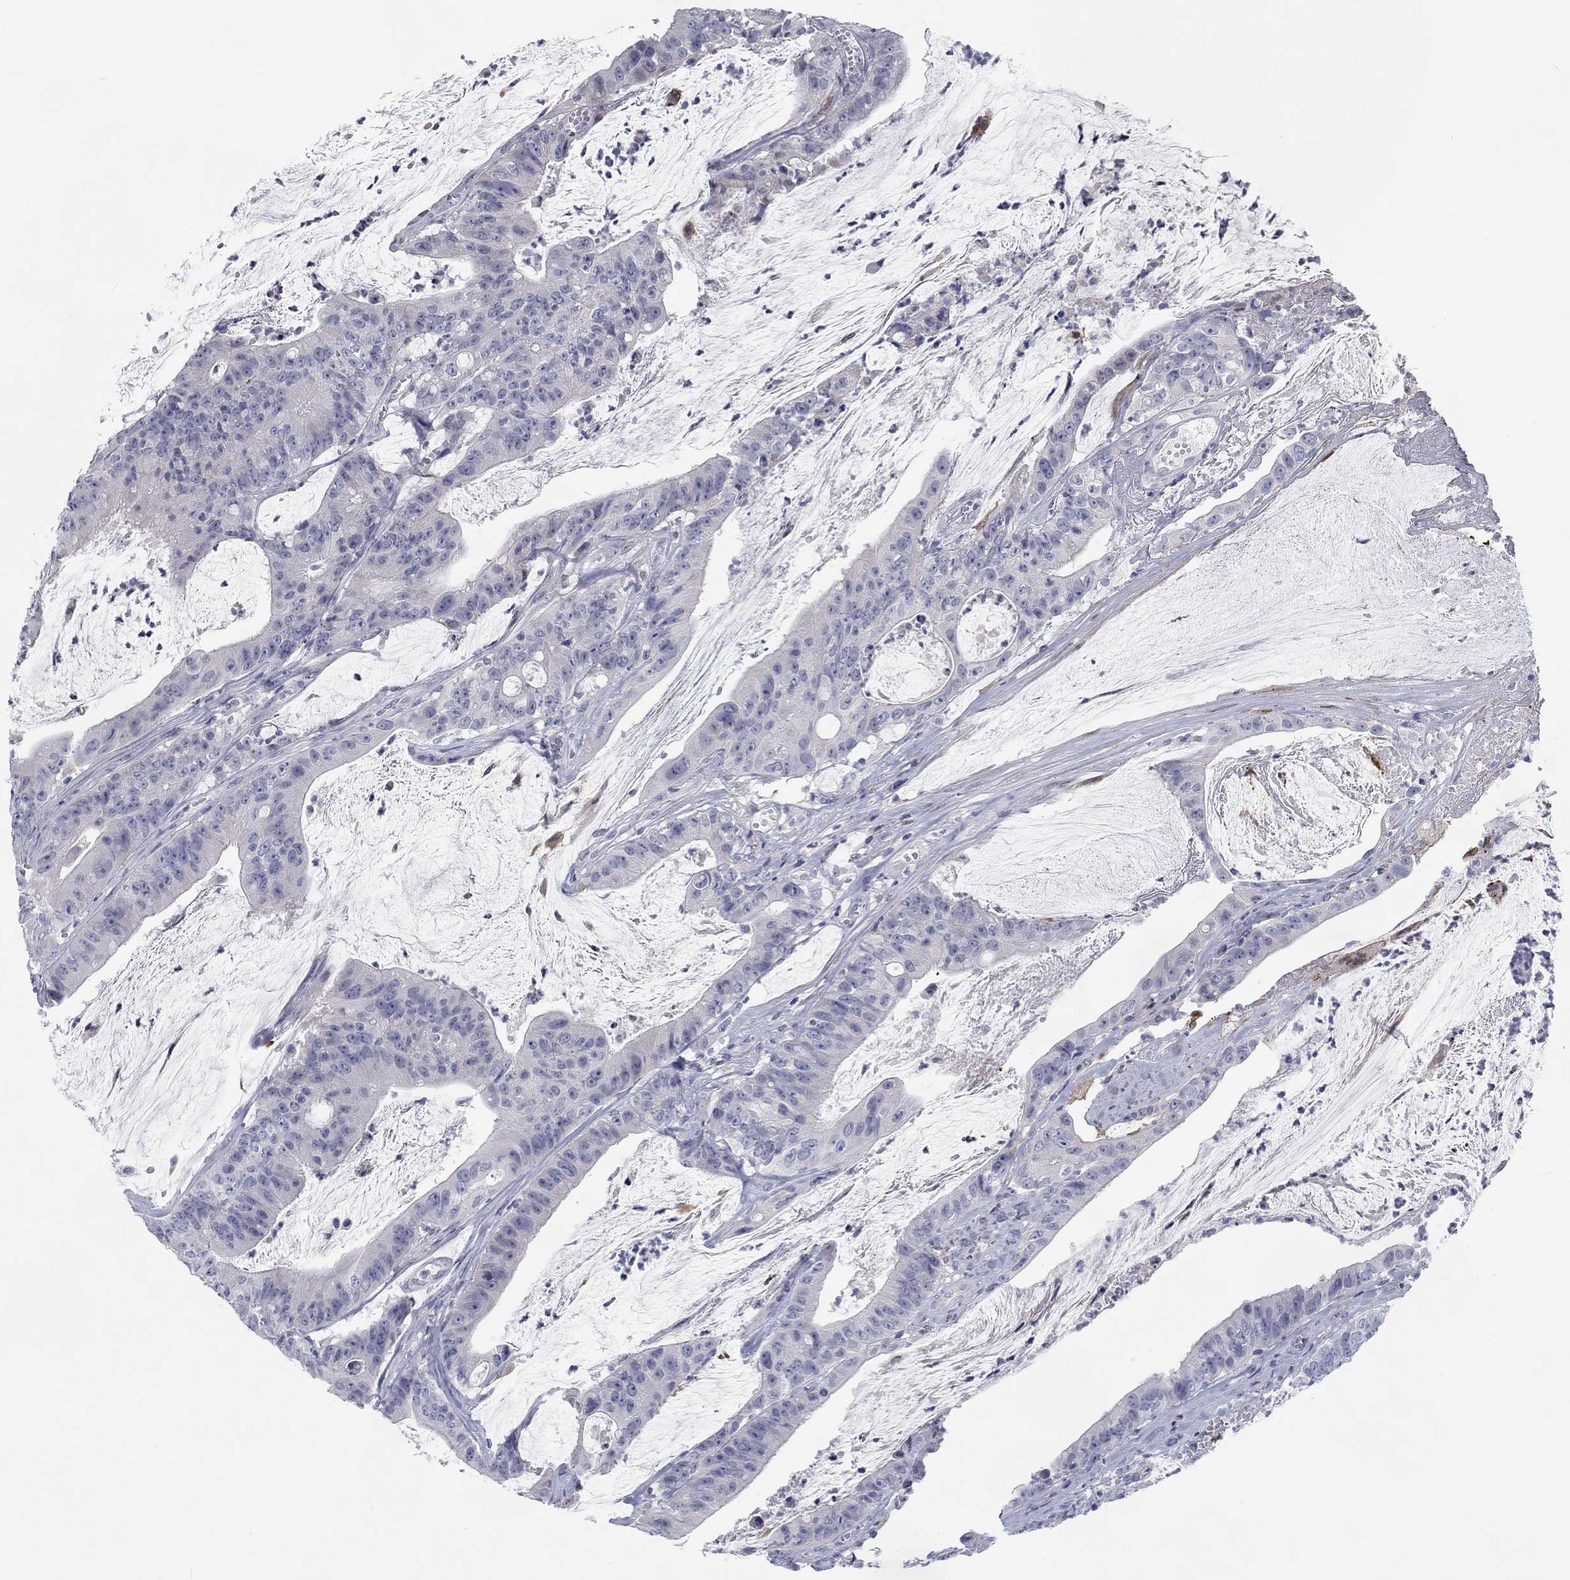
{"staining": {"intensity": "negative", "quantity": "none", "location": "none"}, "tissue": "colorectal cancer", "cell_type": "Tumor cells", "image_type": "cancer", "snomed": [{"axis": "morphology", "description": "Adenocarcinoma, NOS"}, {"axis": "topography", "description": "Colon"}], "caption": "Tumor cells show no significant protein positivity in colorectal cancer (adenocarcinoma).", "gene": "CALB1", "patient": {"sex": "female", "age": 69}}